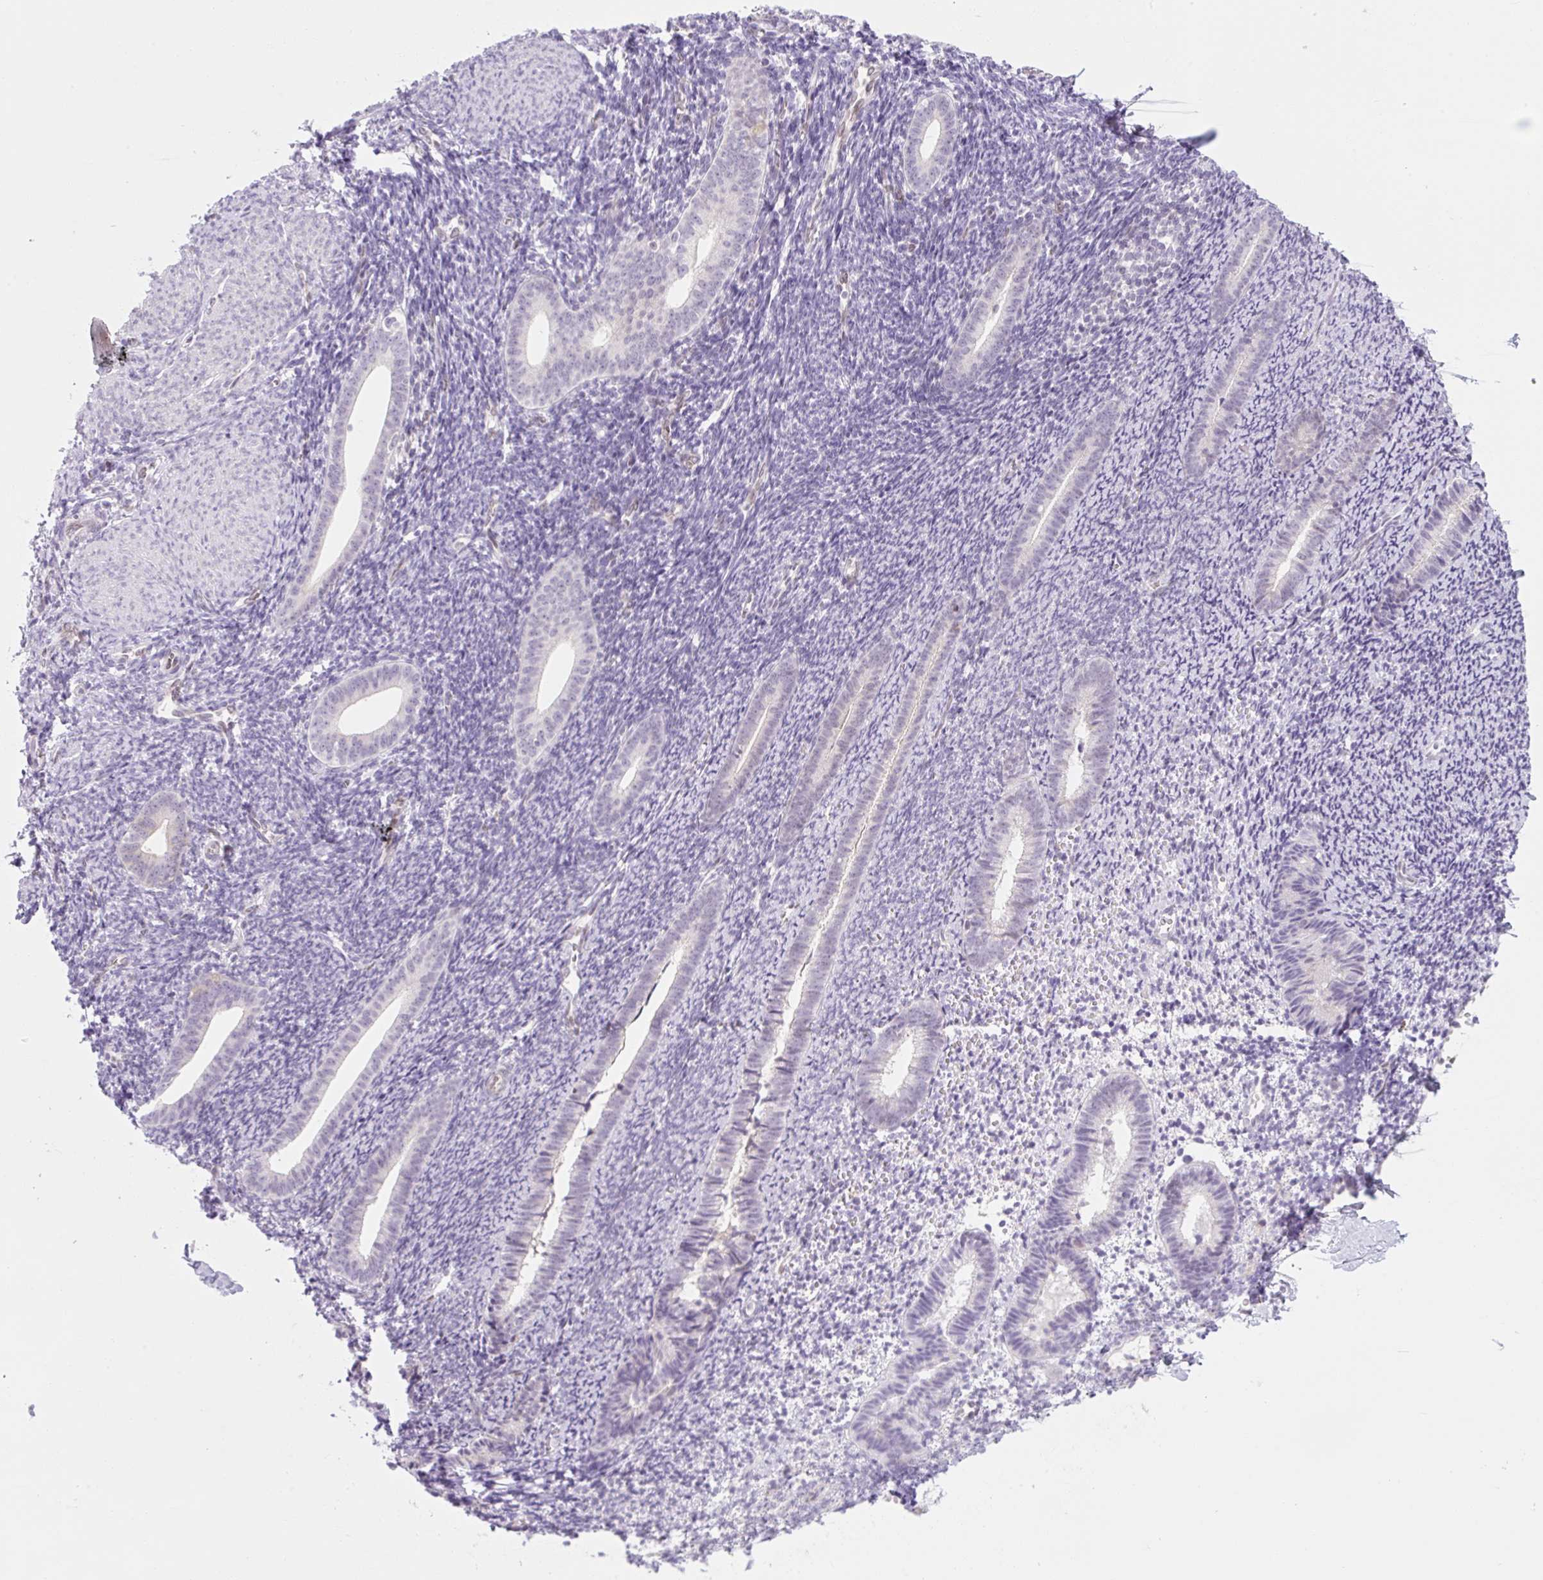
{"staining": {"intensity": "negative", "quantity": "none", "location": "none"}, "tissue": "endometrium", "cell_type": "Cells in endometrial stroma", "image_type": "normal", "snomed": [{"axis": "morphology", "description": "Normal tissue, NOS"}, {"axis": "topography", "description": "Endometrium"}], "caption": "Photomicrograph shows no protein expression in cells in endometrial stroma of normal endometrium.", "gene": "SYNE3", "patient": {"sex": "female", "age": 39}}